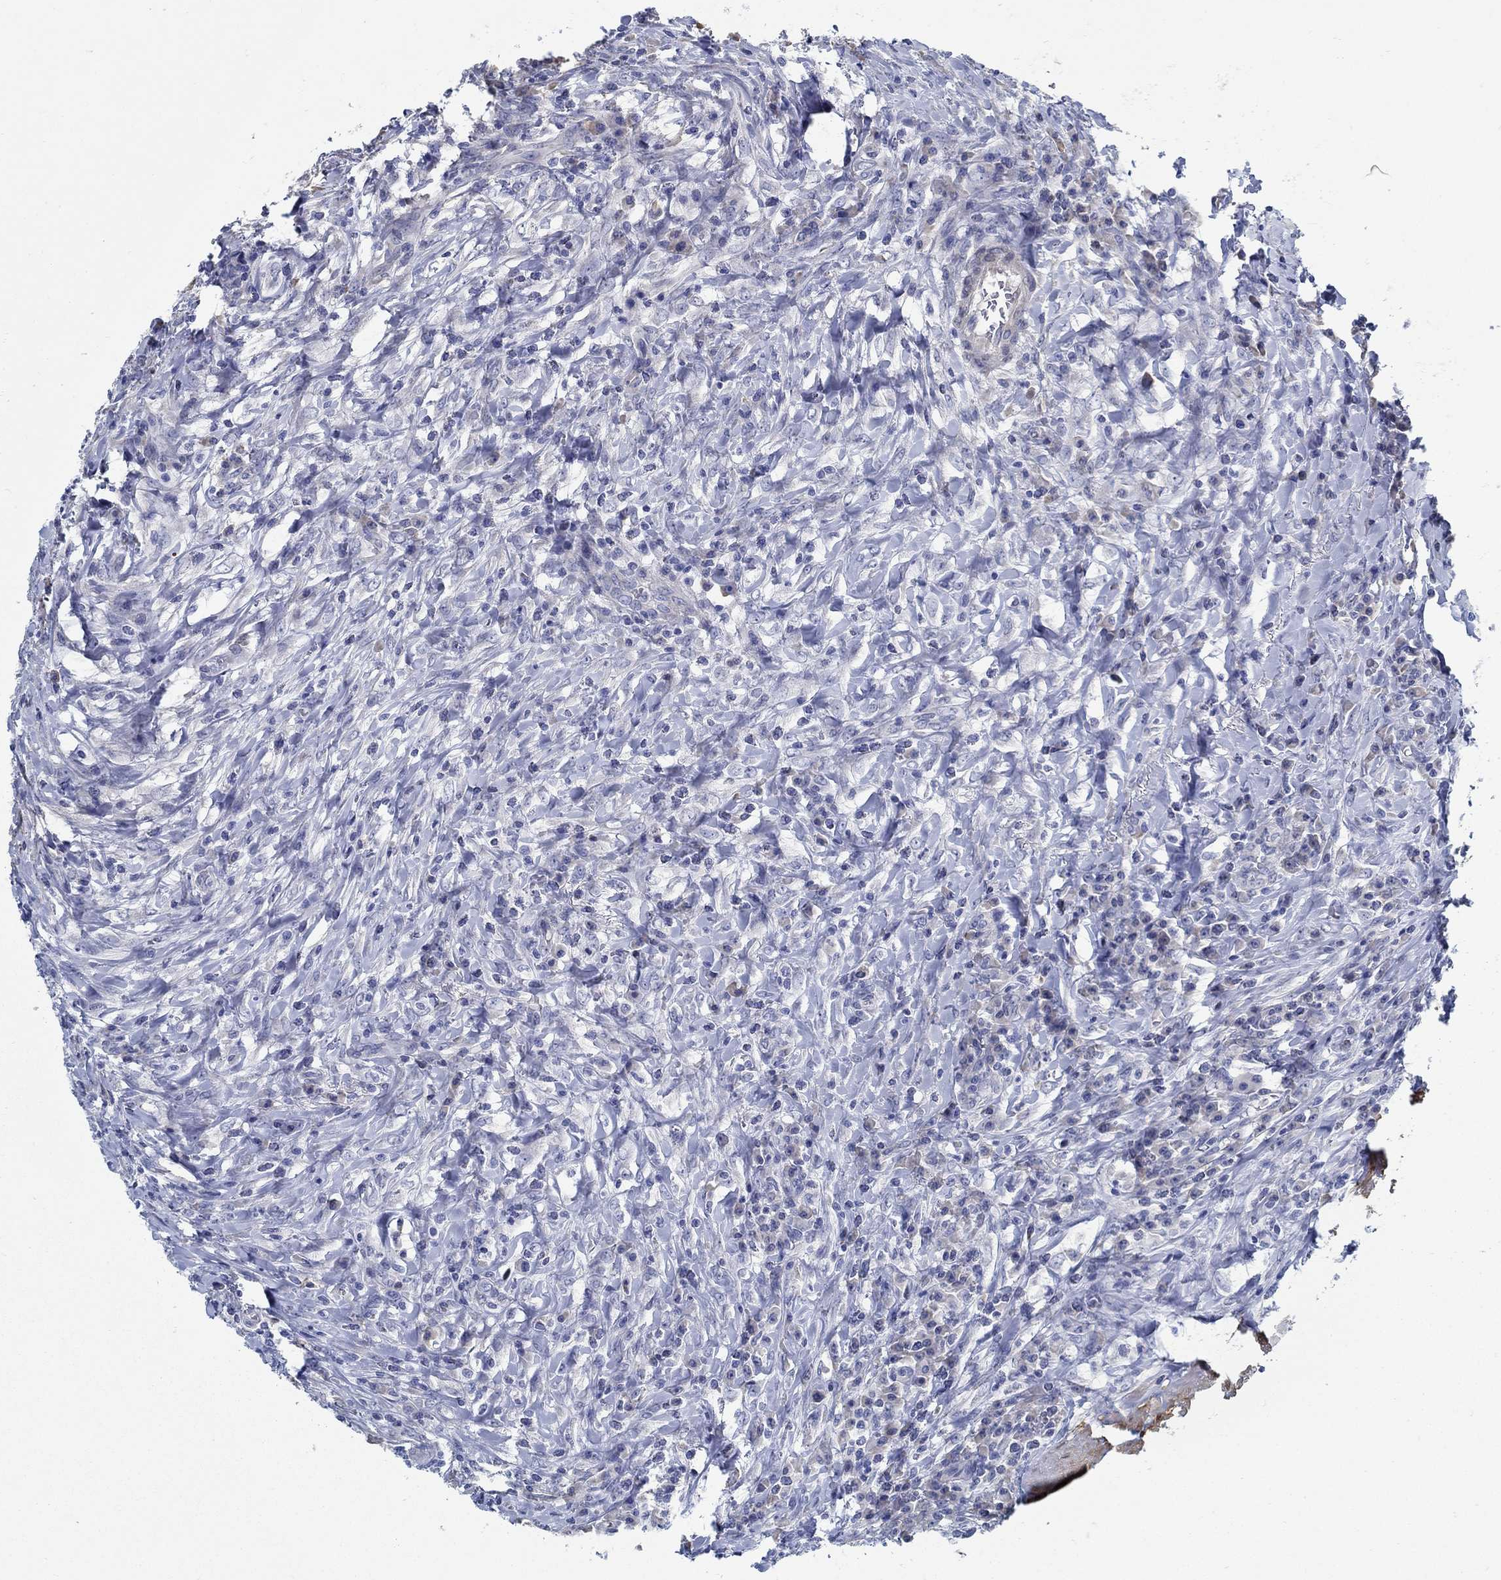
{"staining": {"intensity": "negative", "quantity": "none", "location": "none"}, "tissue": "colorectal cancer", "cell_type": "Tumor cells", "image_type": "cancer", "snomed": [{"axis": "morphology", "description": "Adenocarcinoma, NOS"}, {"axis": "topography", "description": "Colon"}], "caption": "There is no significant staining in tumor cells of adenocarcinoma (colorectal).", "gene": "C15orf39", "patient": {"sex": "male", "age": 53}}